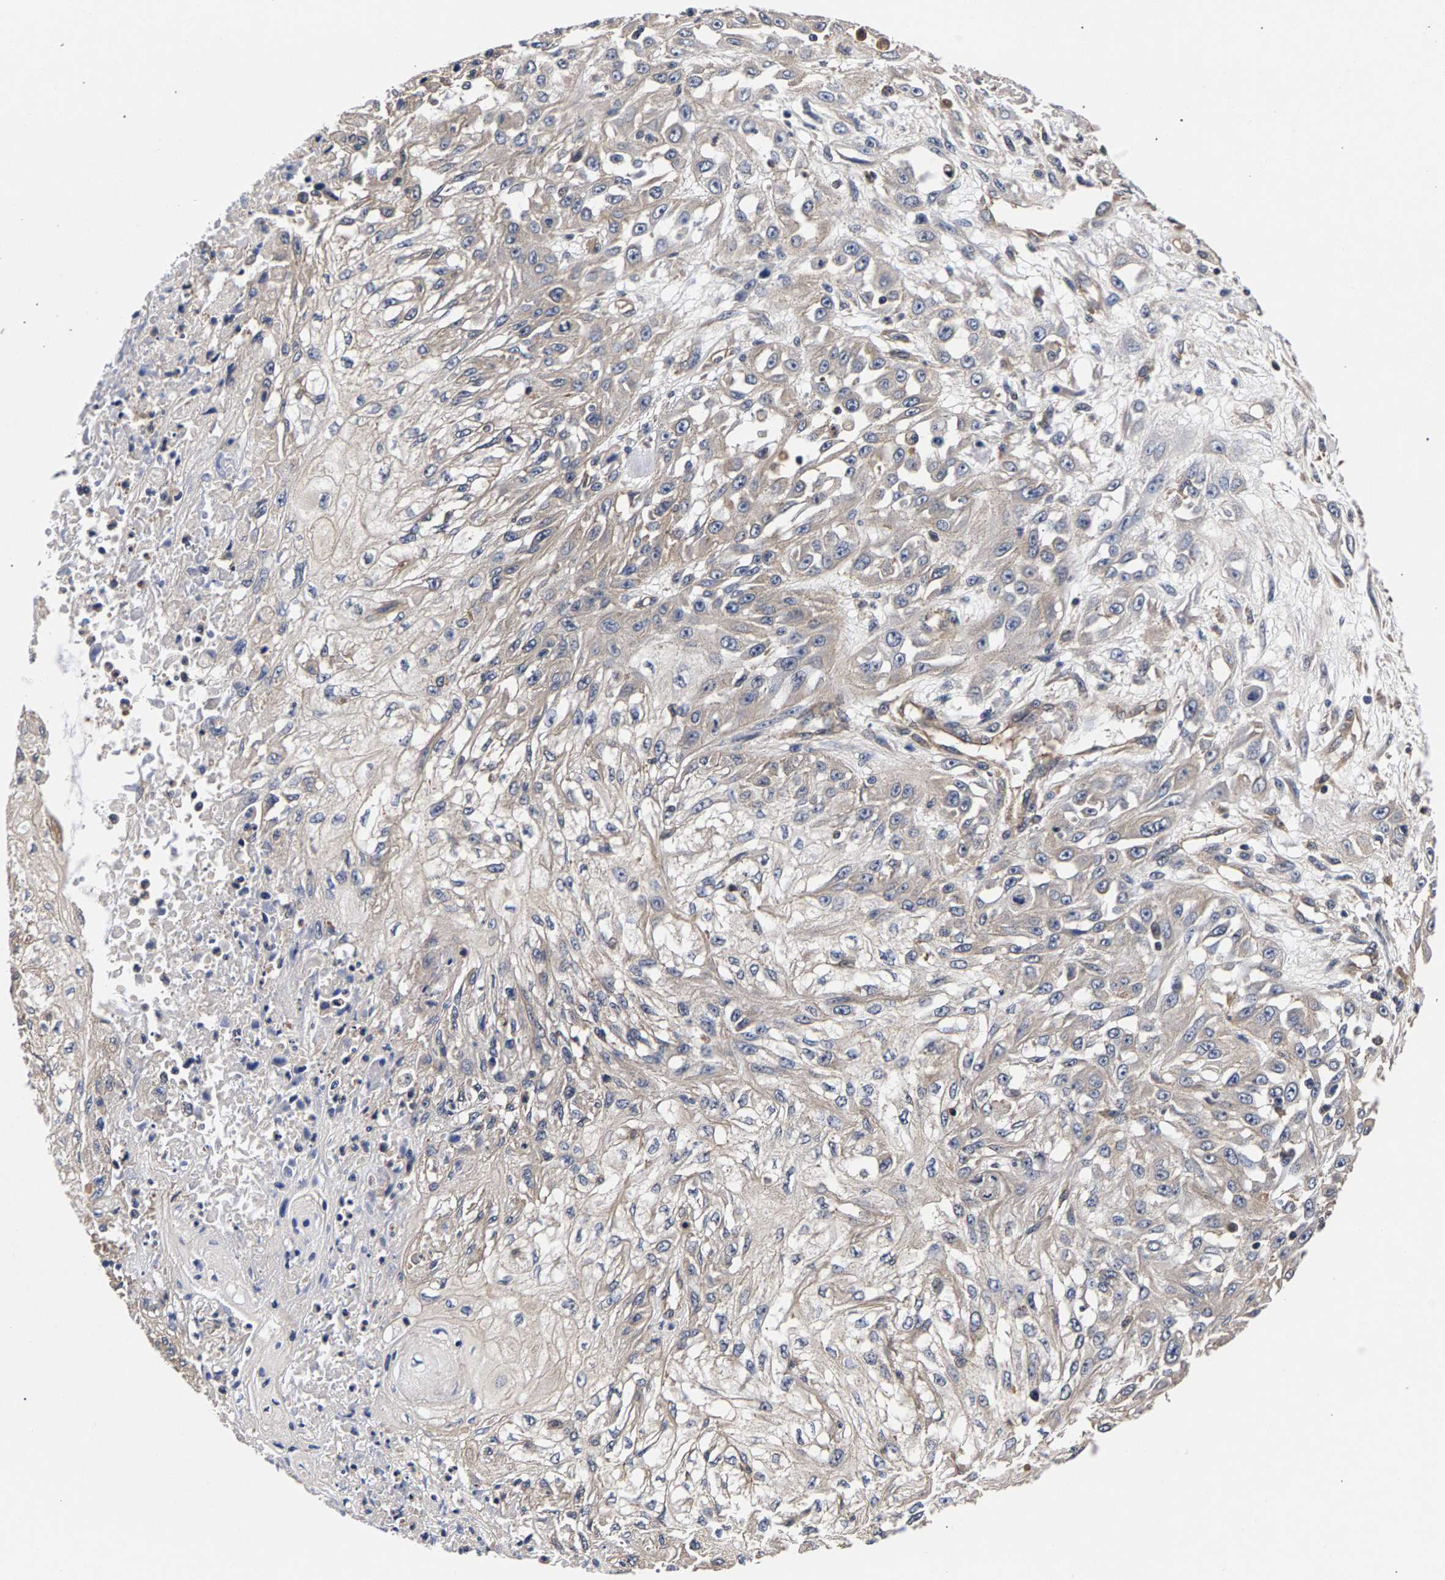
{"staining": {"intensity": "weak", "quantity": "<25%", "location": "cytoplasmic/membranous"}, "tissue": "skin cancer", "cell_type": "Tumor cells", "image_type": "cancer", "snomed": [{"axis": "morphology", "description": "Squamous cell carcinoma, NOS"}, {"axis": "morphology", "description": "Squamous cell carcinoma, metastatic, NOS"}, {"axis": "topography", "description": "Skin"}, {"axis": "topography", "description": "Lymph node"}], "caption": "Skin squamous cell carcinoma was stained to show a protein in brown. There is no significant expression in tumor cells.", "gene": "MARCHF7", "patient": {"sex": "male", "age": 75}}